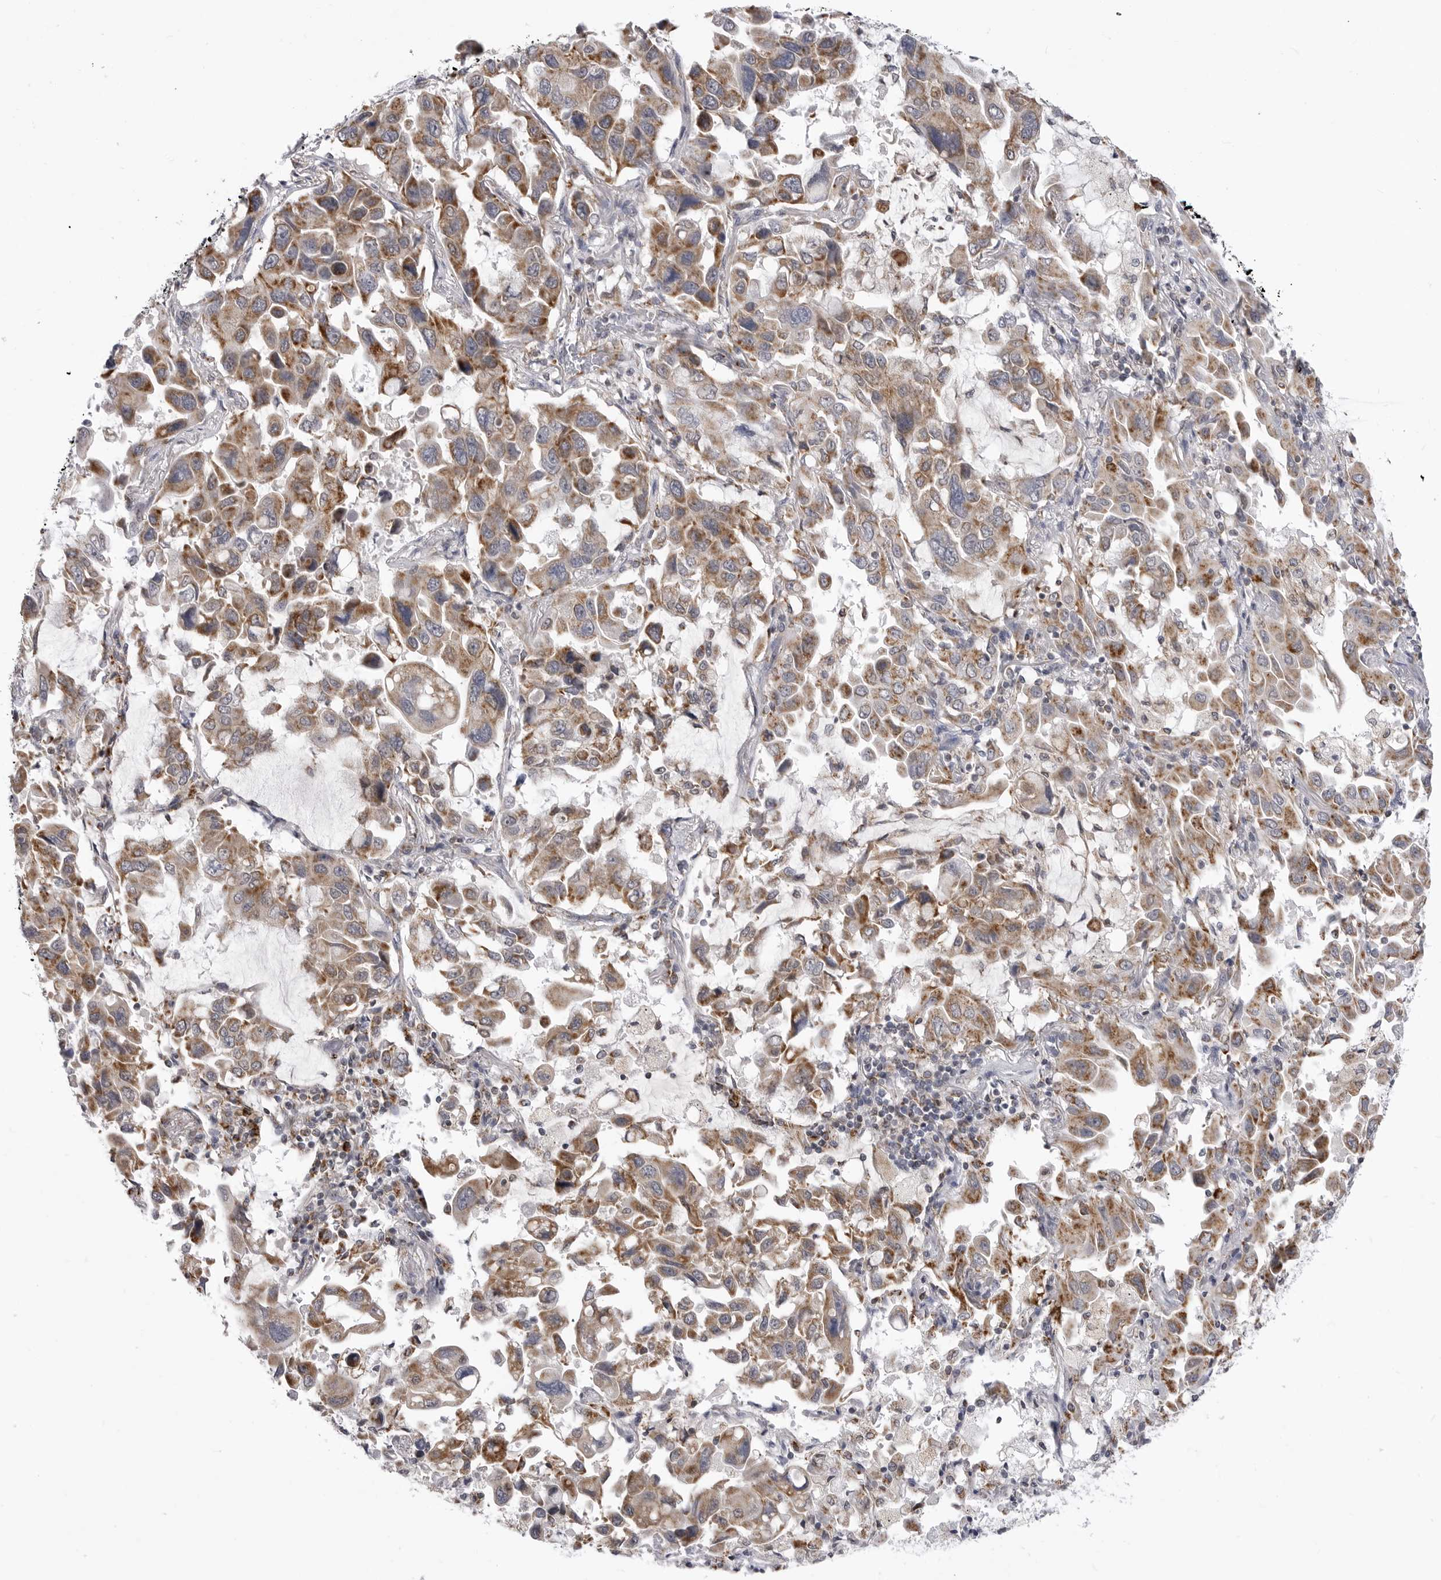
{"staining": {"intensity": "moderate", "quantity": ">75%", "location": "cytoplasmic/membranous"}, "tissue": "lung cancer", "cell_type": "Tumor cells", "image_type": "cancer", "snomed": [{"axis": "morphology", "description": "Adenocarcinoma, NOS"}, {"axis": "topography", "description": "Lung"}], "caption": "A medium amount of moderate cytoplasmic/membranous positivity is appreciated in approximately >75% of tumor cells in adenocarcinoma (lung) tissue.", "gene": "FH", "patient": {"sex": "male", "age": 64}}